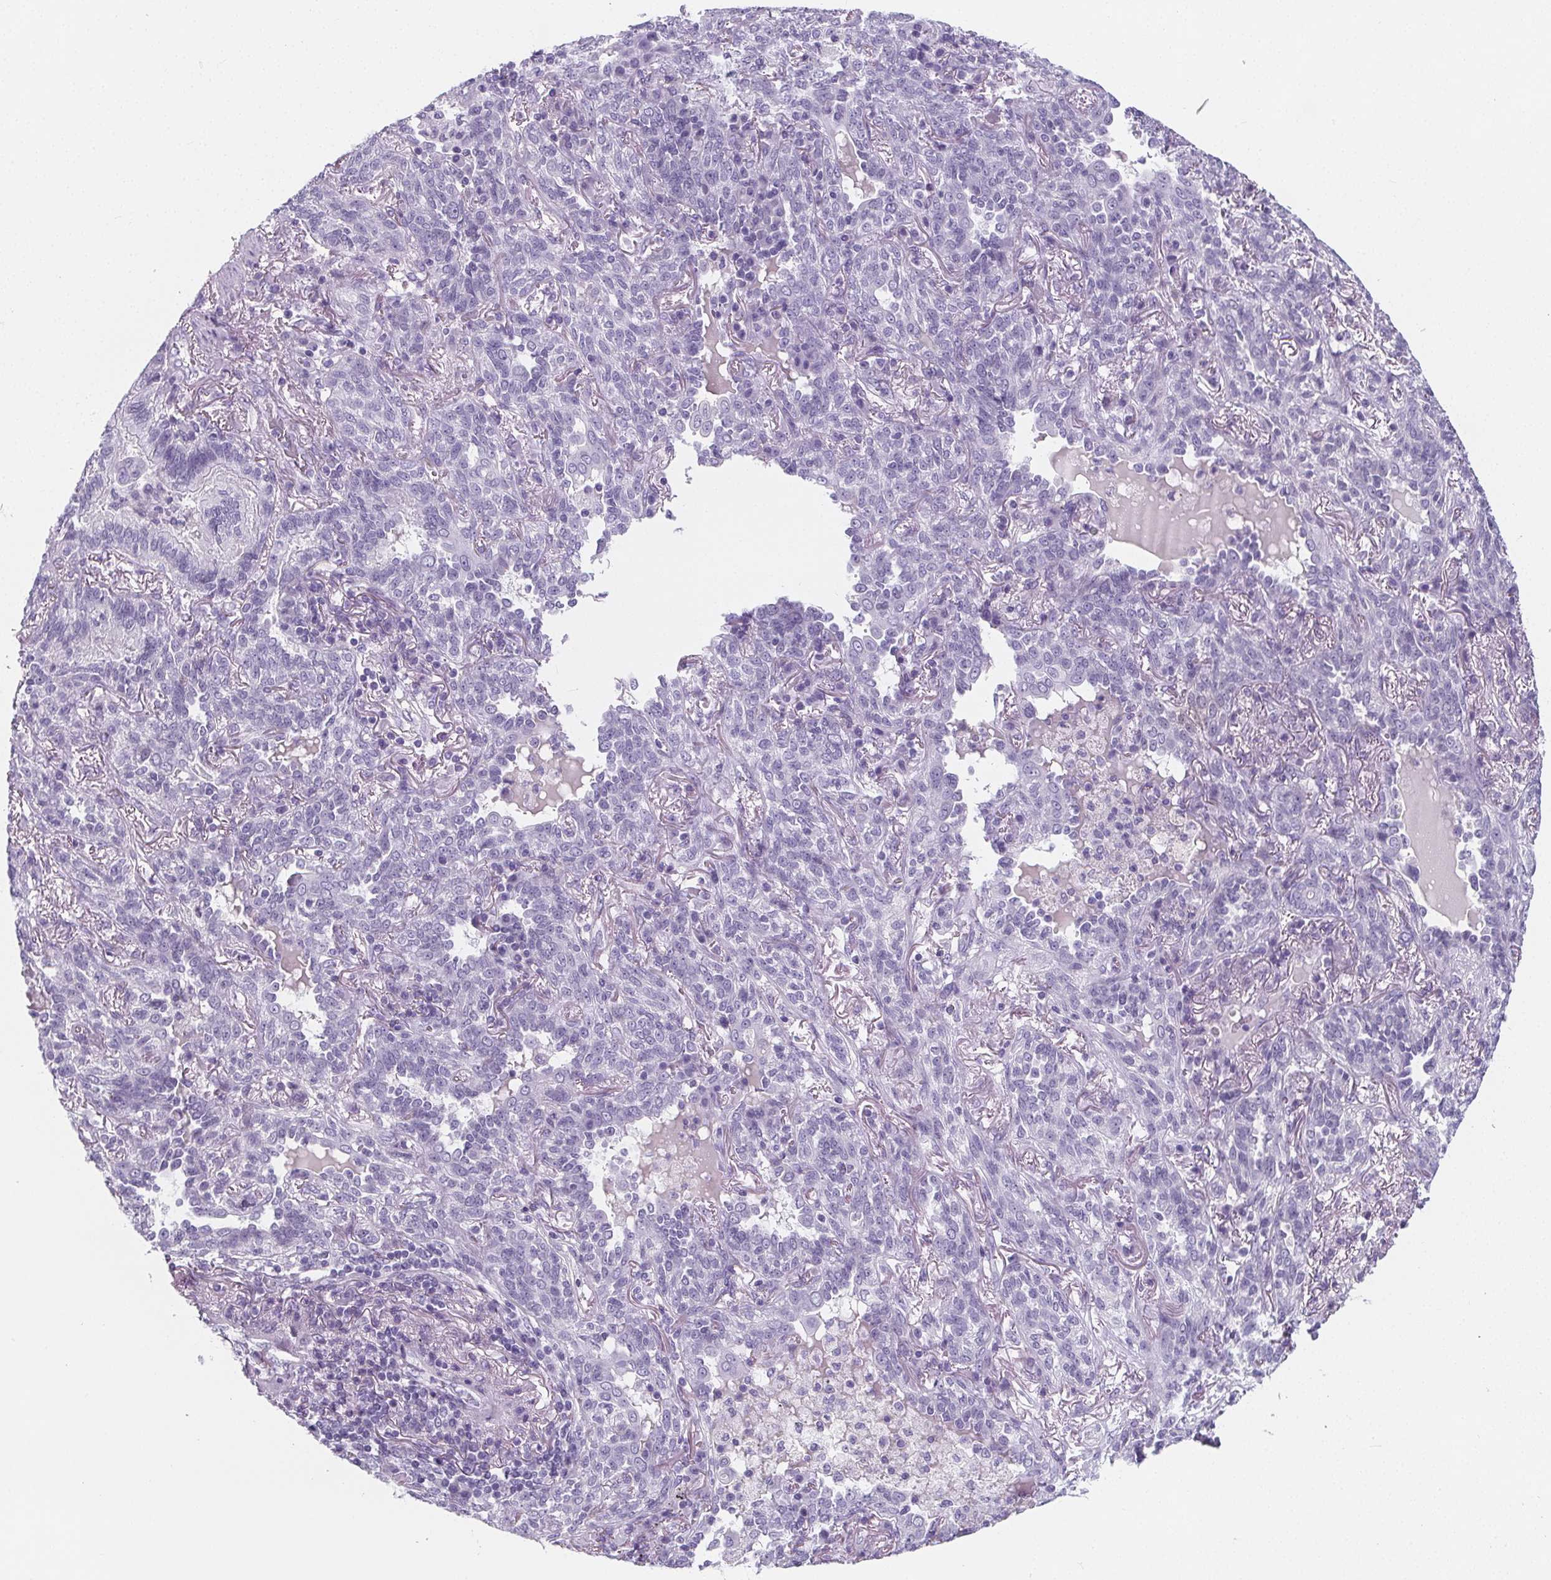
{"staining": {"intensity": "negative", "quantity": "none", "location": "none"}, "tissue": "lung cancer", "cell_type": "Tumor cells", "image_type": "cancer", "snomed": [{"axis": "morphology", "description": "Squamous cell carcinoma, NOS"}, {"axis": "topography", "description": "Lung"}], "caption": "The micrograph reveals no significant staining in tumor cells of lung squamous cell carcinoma. The staining was performed using DAB (3,3'-diaminobenzidine) to visualize the protein expression in brown, while the nuclei were stained in blue with hematoxylin (Magnification: 20x).", "gene": "ADRB1", "patient": {"sex": "female", "age": 70}}